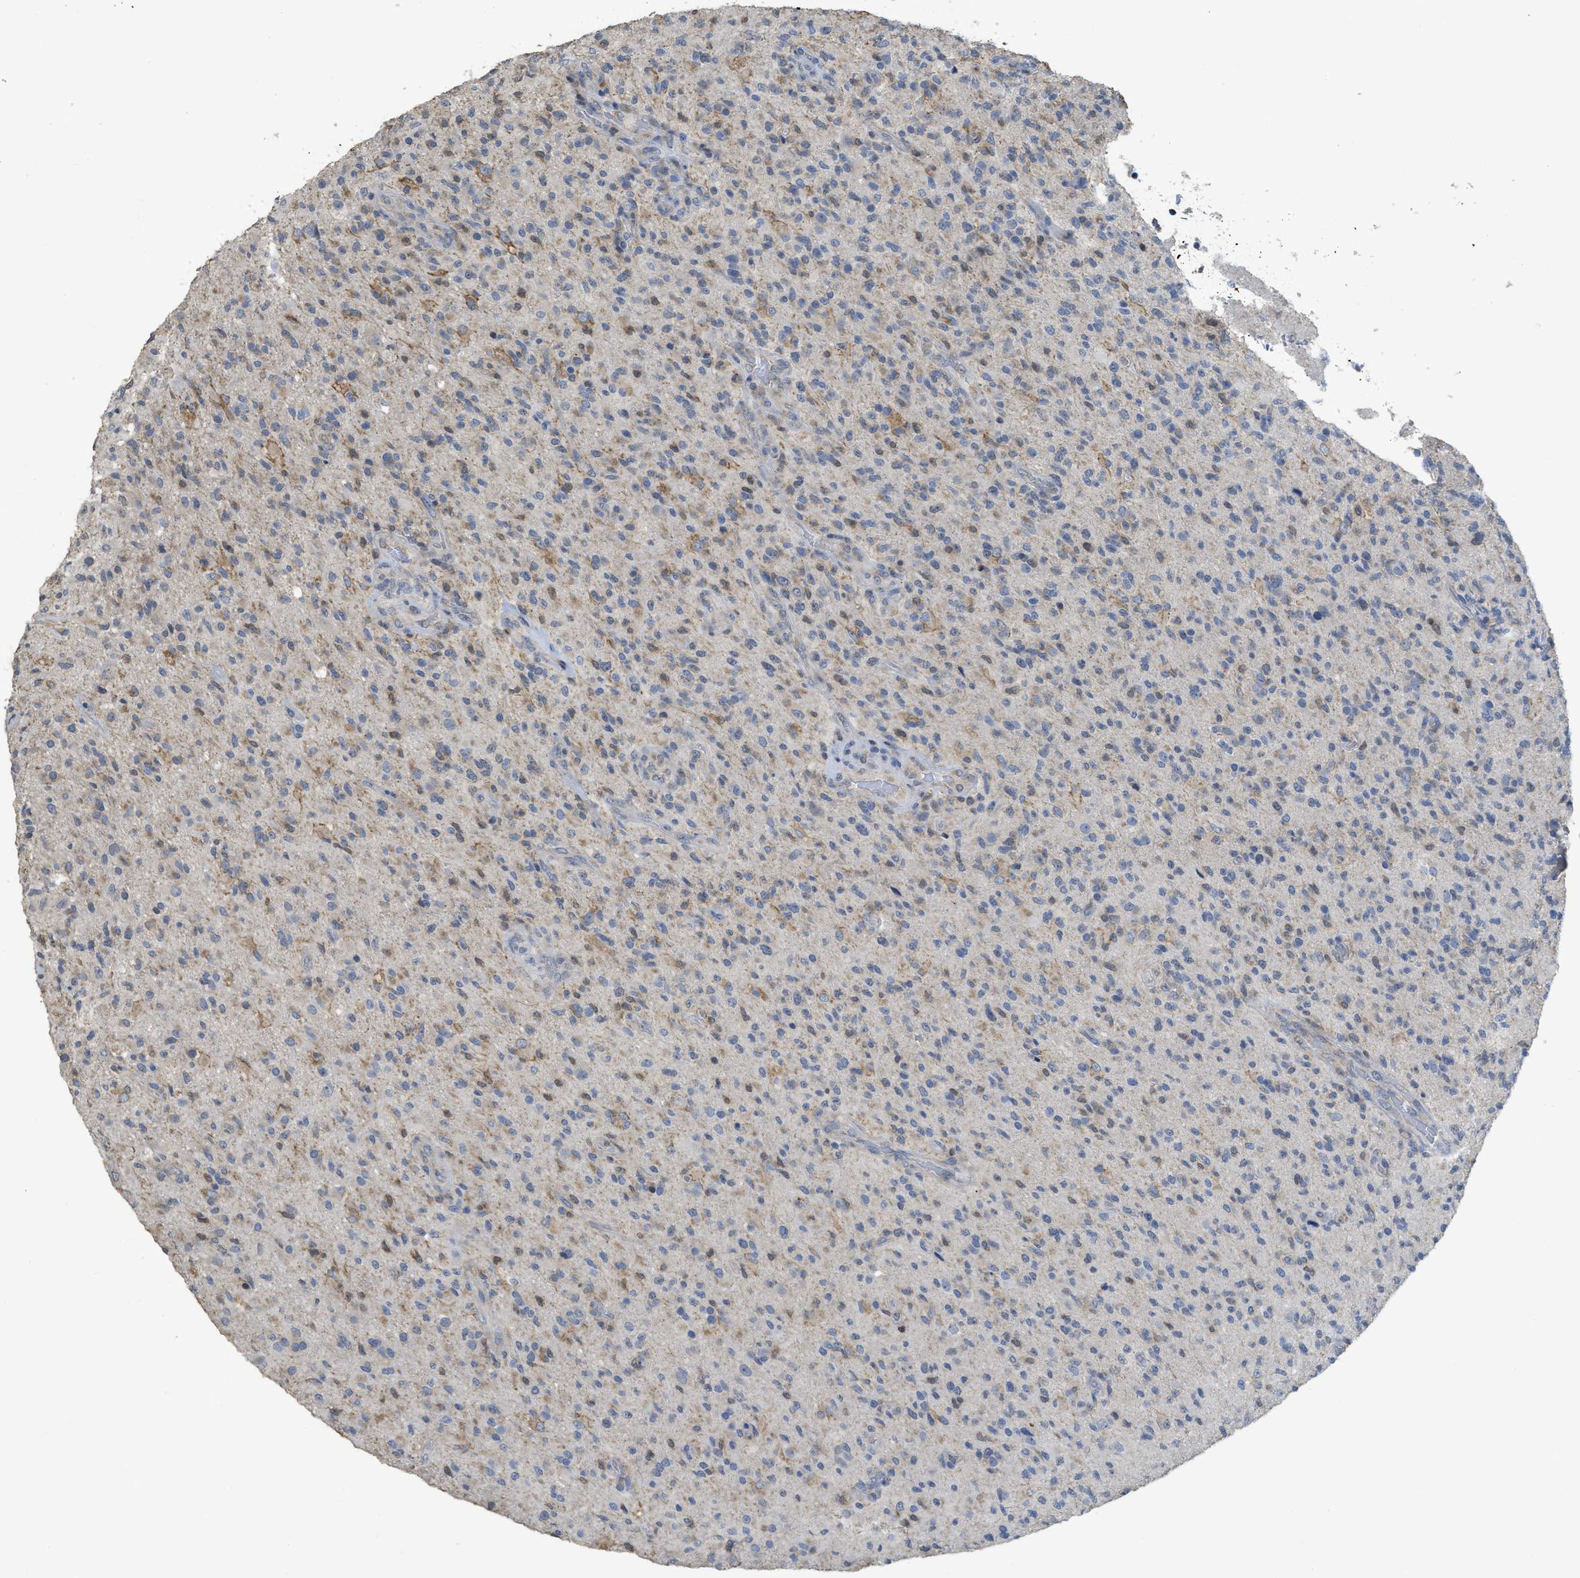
{"staining": {"intensity": "weak", "quantity": "<25%", "location": "cytoplasmic/membranous"}, "tissue": "glioma", "cell_type": "Tumor cells", "image_type": "cancer", "snomed": [{"axis": "morphology", "description": "Glioma, malignant, High grade"}, {"axis": "topography", "description": "Brain"}], "caption": "Glioma was stained to show a protein in brown. There is no significant expression in tumor cells.", "gene": "SFXN2", "patient": {"sex": "male", "age": 71}}